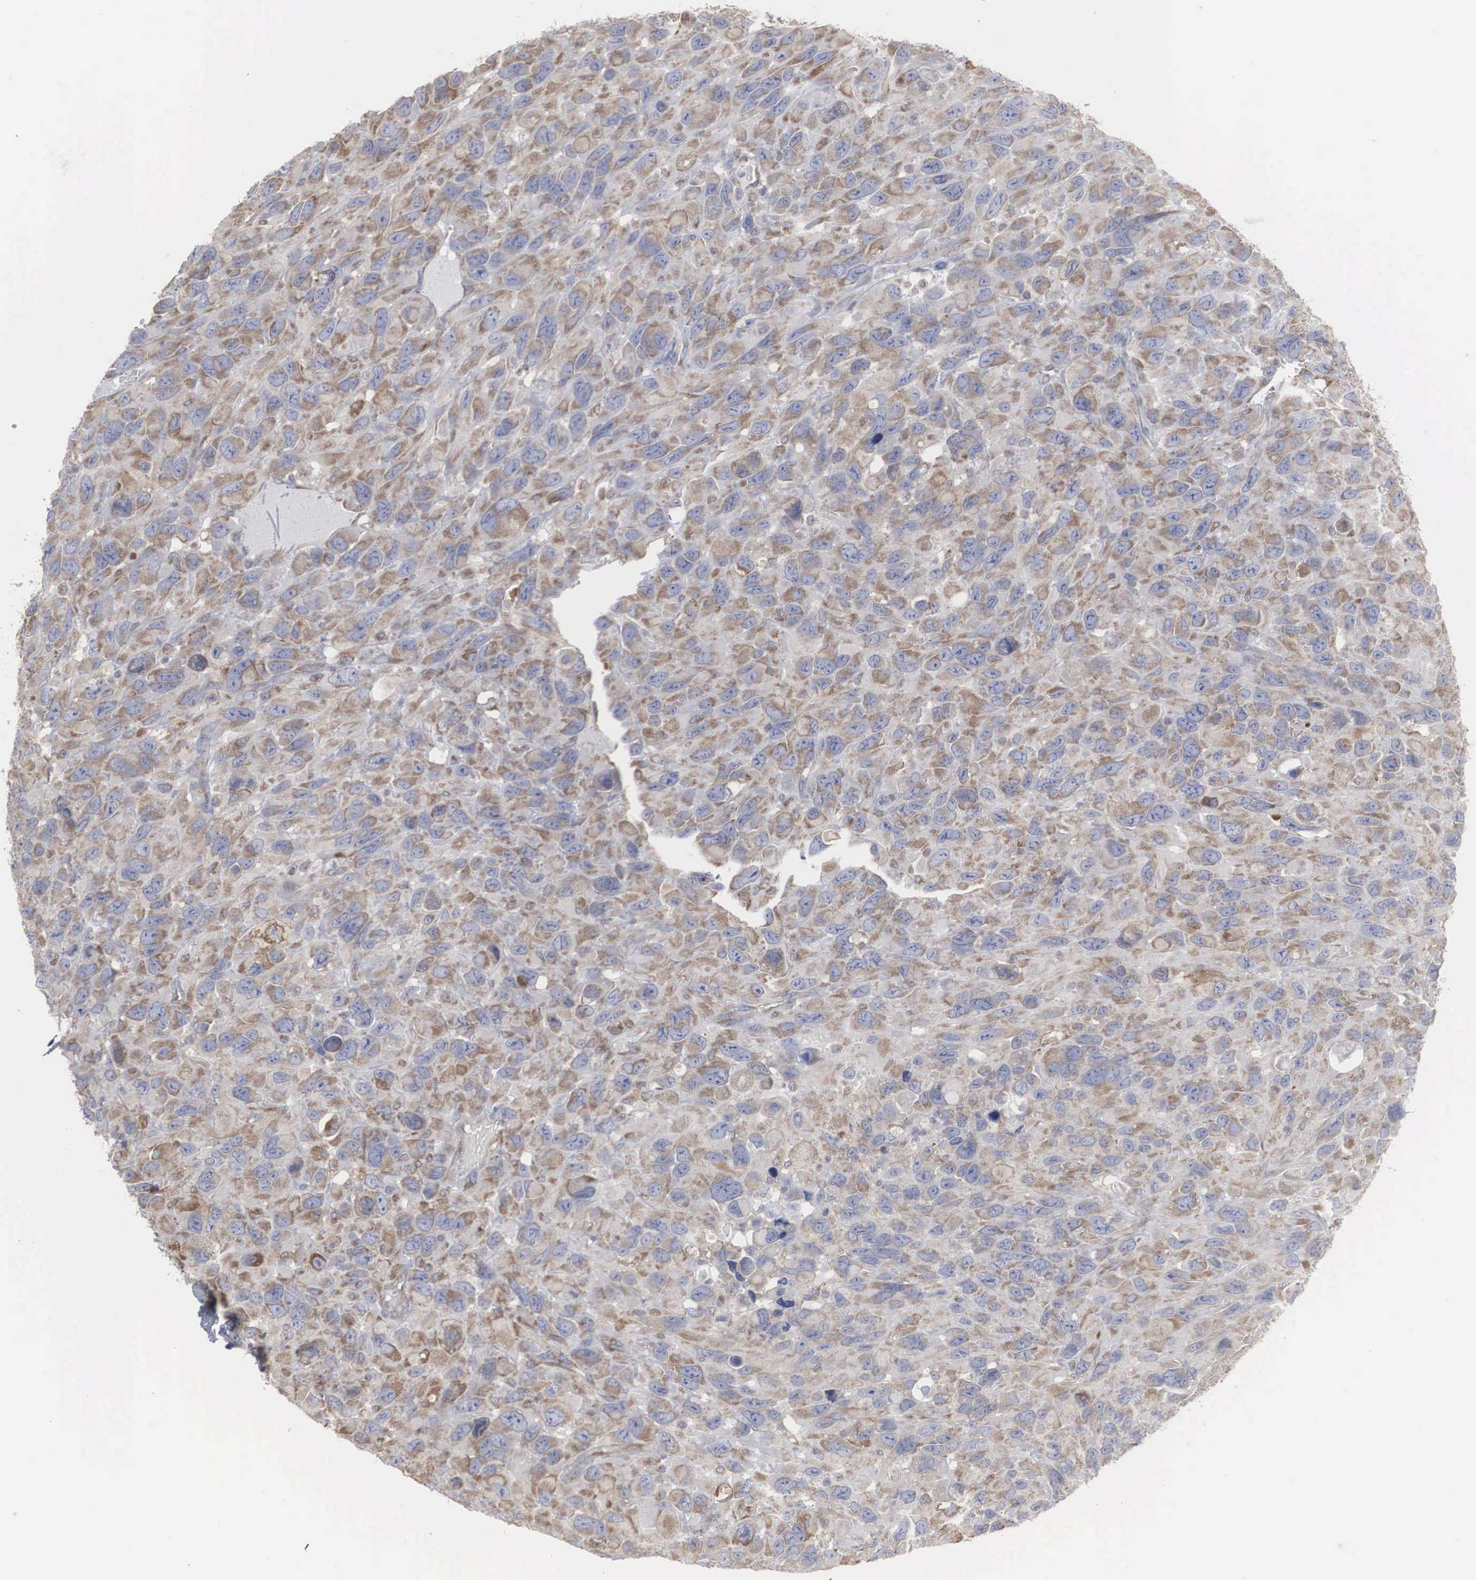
{"staining": {"intensity": "moderate", "quantity": ">75%", "location": "cytoplasmic/membranous"}, "tissue": "renal cancer", "cell_type": "Tumor cells", "image_type": "cancer", "snomed": [{"axis": "morphology", "description": "Adenocarcinoma, NOS"}, {"axis": "topography", "description": "Kidney"}], "caption": "Human renal cancer (adenocarcinoma) stained for a protein (brown) demonstrates moderate cytoplasmic/membranous positive expression in about >75% of tumor cells.", "gene": "MIA2", "patient": {"sex": "male", "age": 79}}